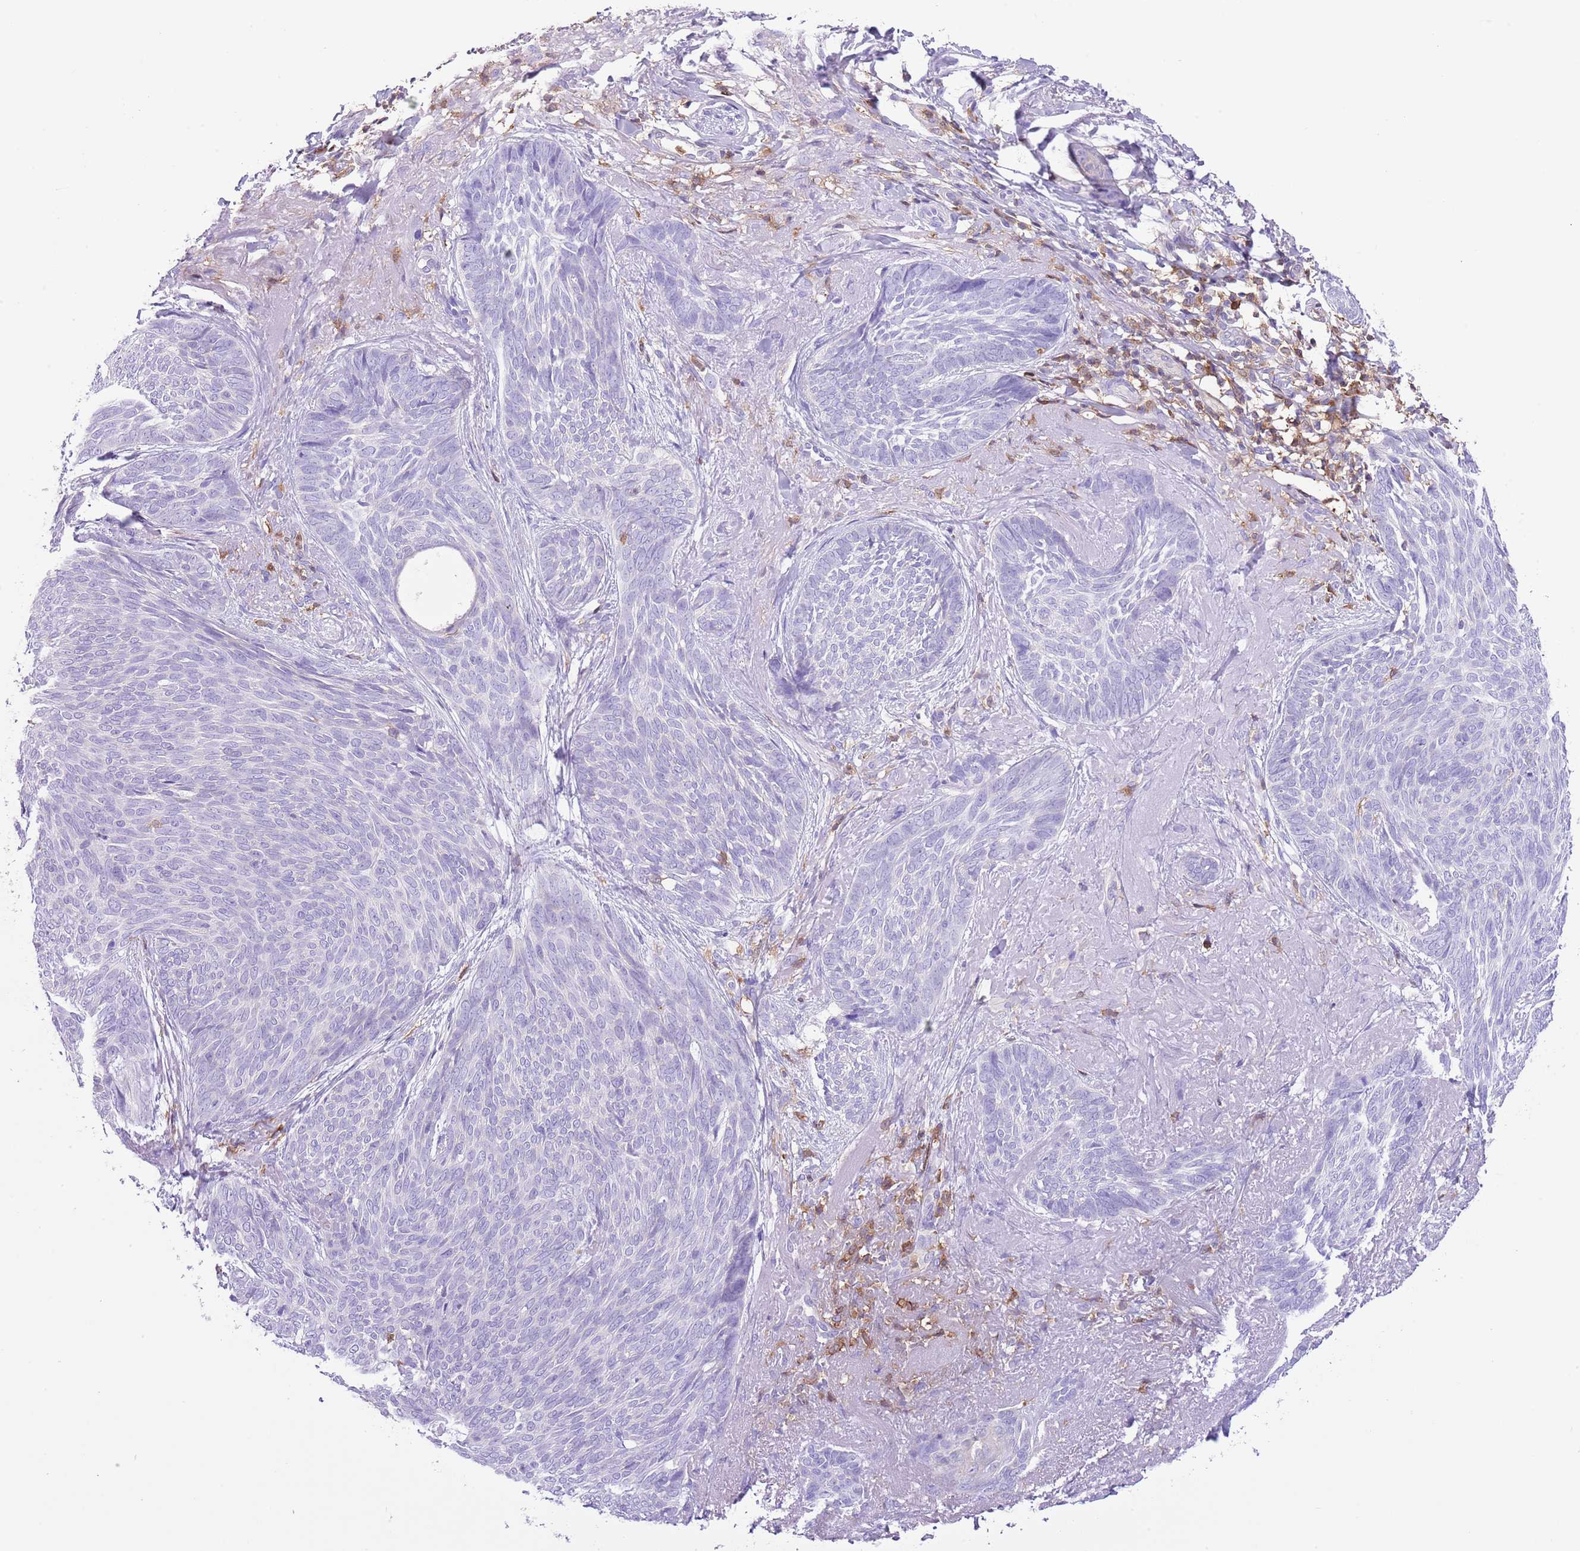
{"staining": {"intensity": "negative", "quantity": "none", "location": "none"}, "tissue": "skin cancer", "cell_type": "Tumor cells", "image_type": "cancer", "snomed": [{"axis": "morphology", "description": "Basal cell carcinoma"}, {"axis": "topography", "description": "Skin"}], "caption": "Immunohistochemical staining of basal cell carcinoma (skin) demonstrates no significant positivity in tumor cells. (DAB immunohistochemistry (IHC) visualized using brightfield microscopy, high magnification).", "gene": "EFHD2", "patient": {"sex": "female", "age": 86}}